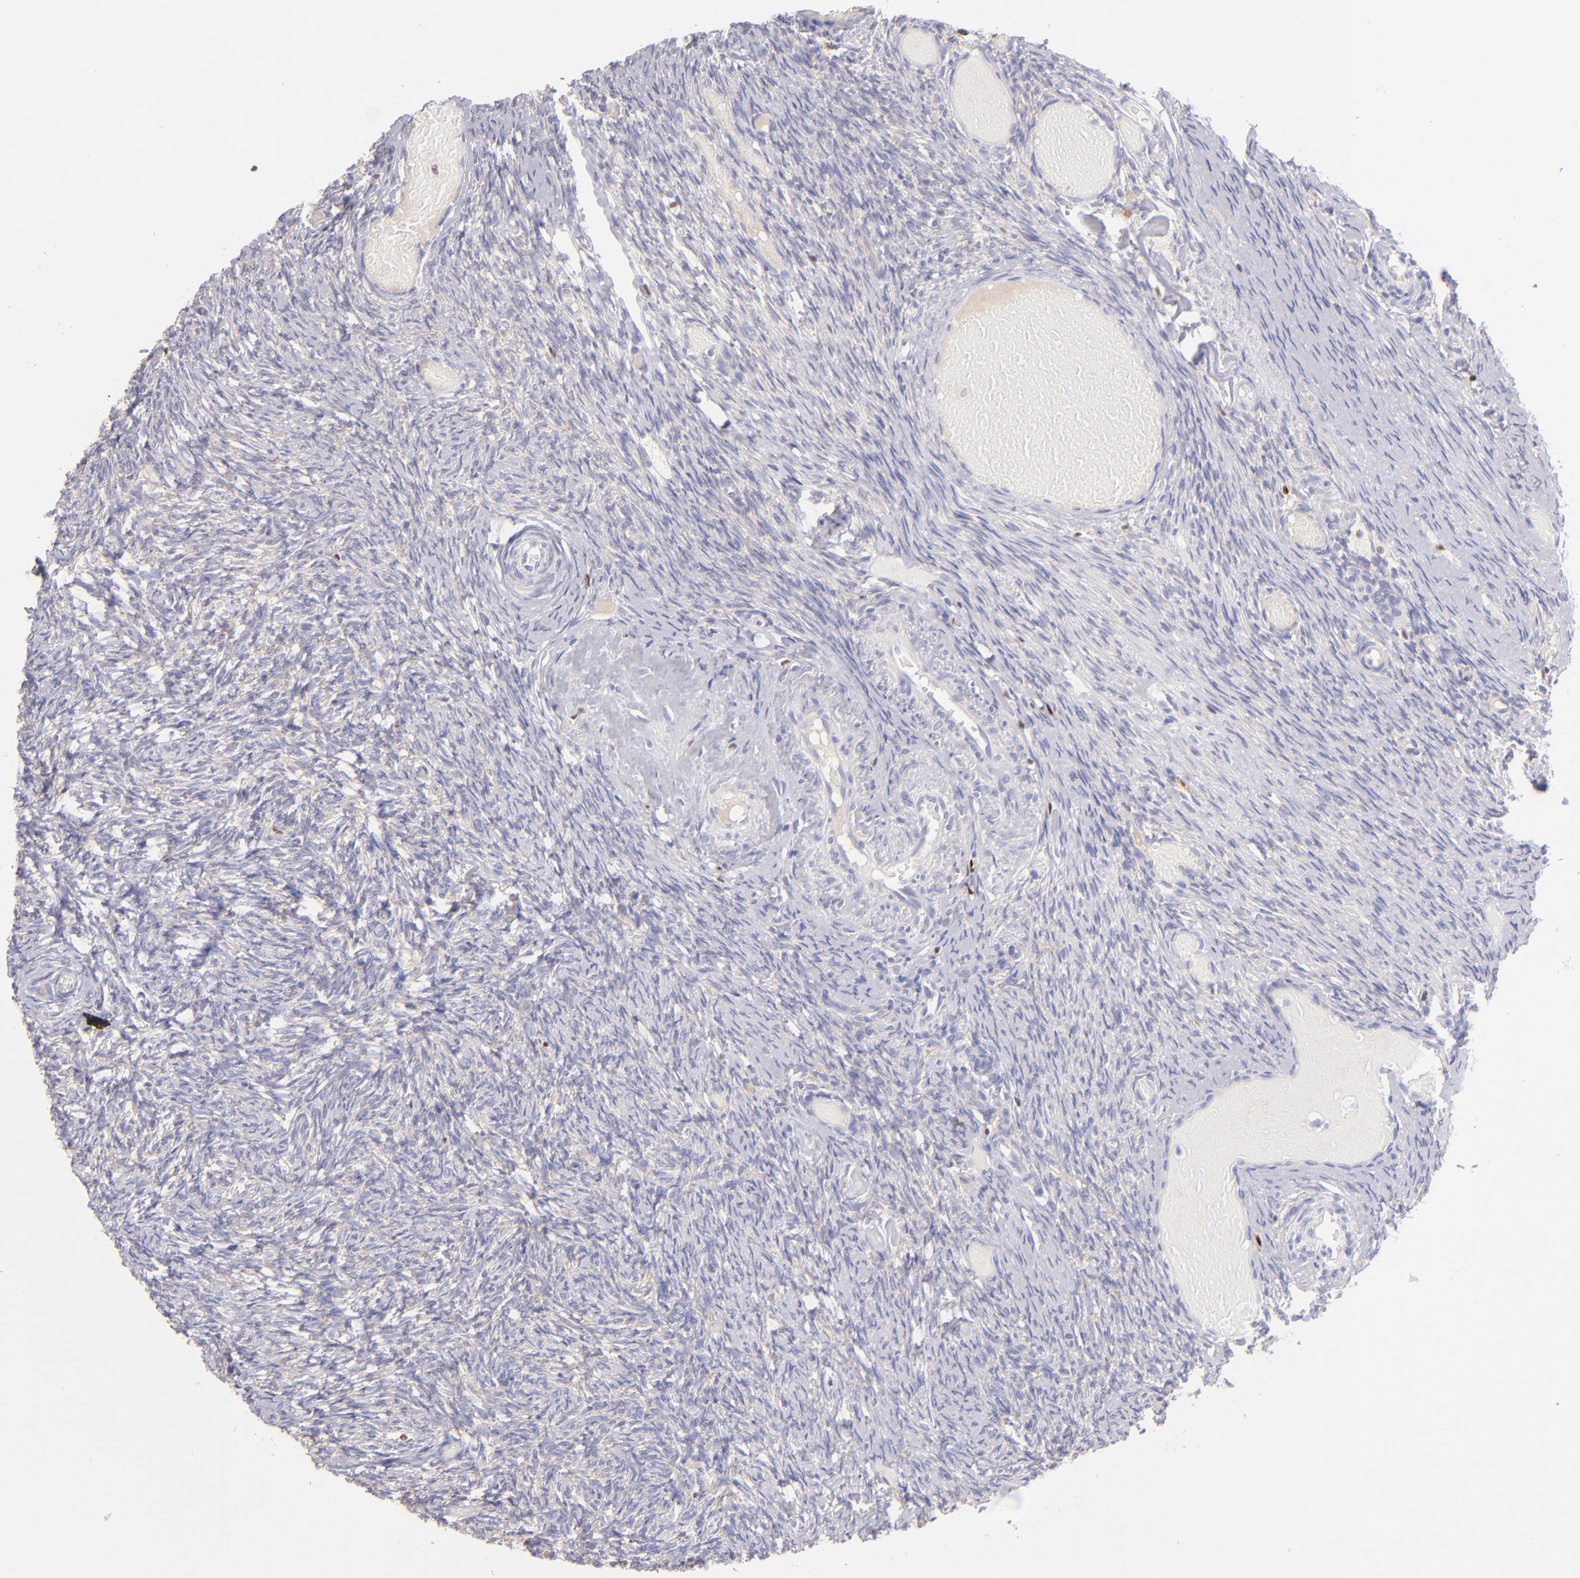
{"staining": {"intensity": "moderate", "quantity": ">75%", "location": "cytoplasmic/membranous"}, "tissue": "ovary", "cell_type": "Follicle cells", "image_type": "normal", "snomed": [{"axis": "morphology", "description": "Normal tissue, NOS"}, {"axis": "topography", "description": "Ovary"}], "caption": "Immunohistochemistry staining of benign ovary, which displays medium levels of moderate cytoplasmic/membranous positivity in approximately >75% of follicle cells indicating moderate cytoplasmic/membranous protein expression. The staining was performed using DAB (3,3'-diaminobenzidine) (brown) for protein detection and nuclei were counterstained in hematoxylin (blue).", "gene": "IRF8", "patient": {"sex": "female", "age": 60}}